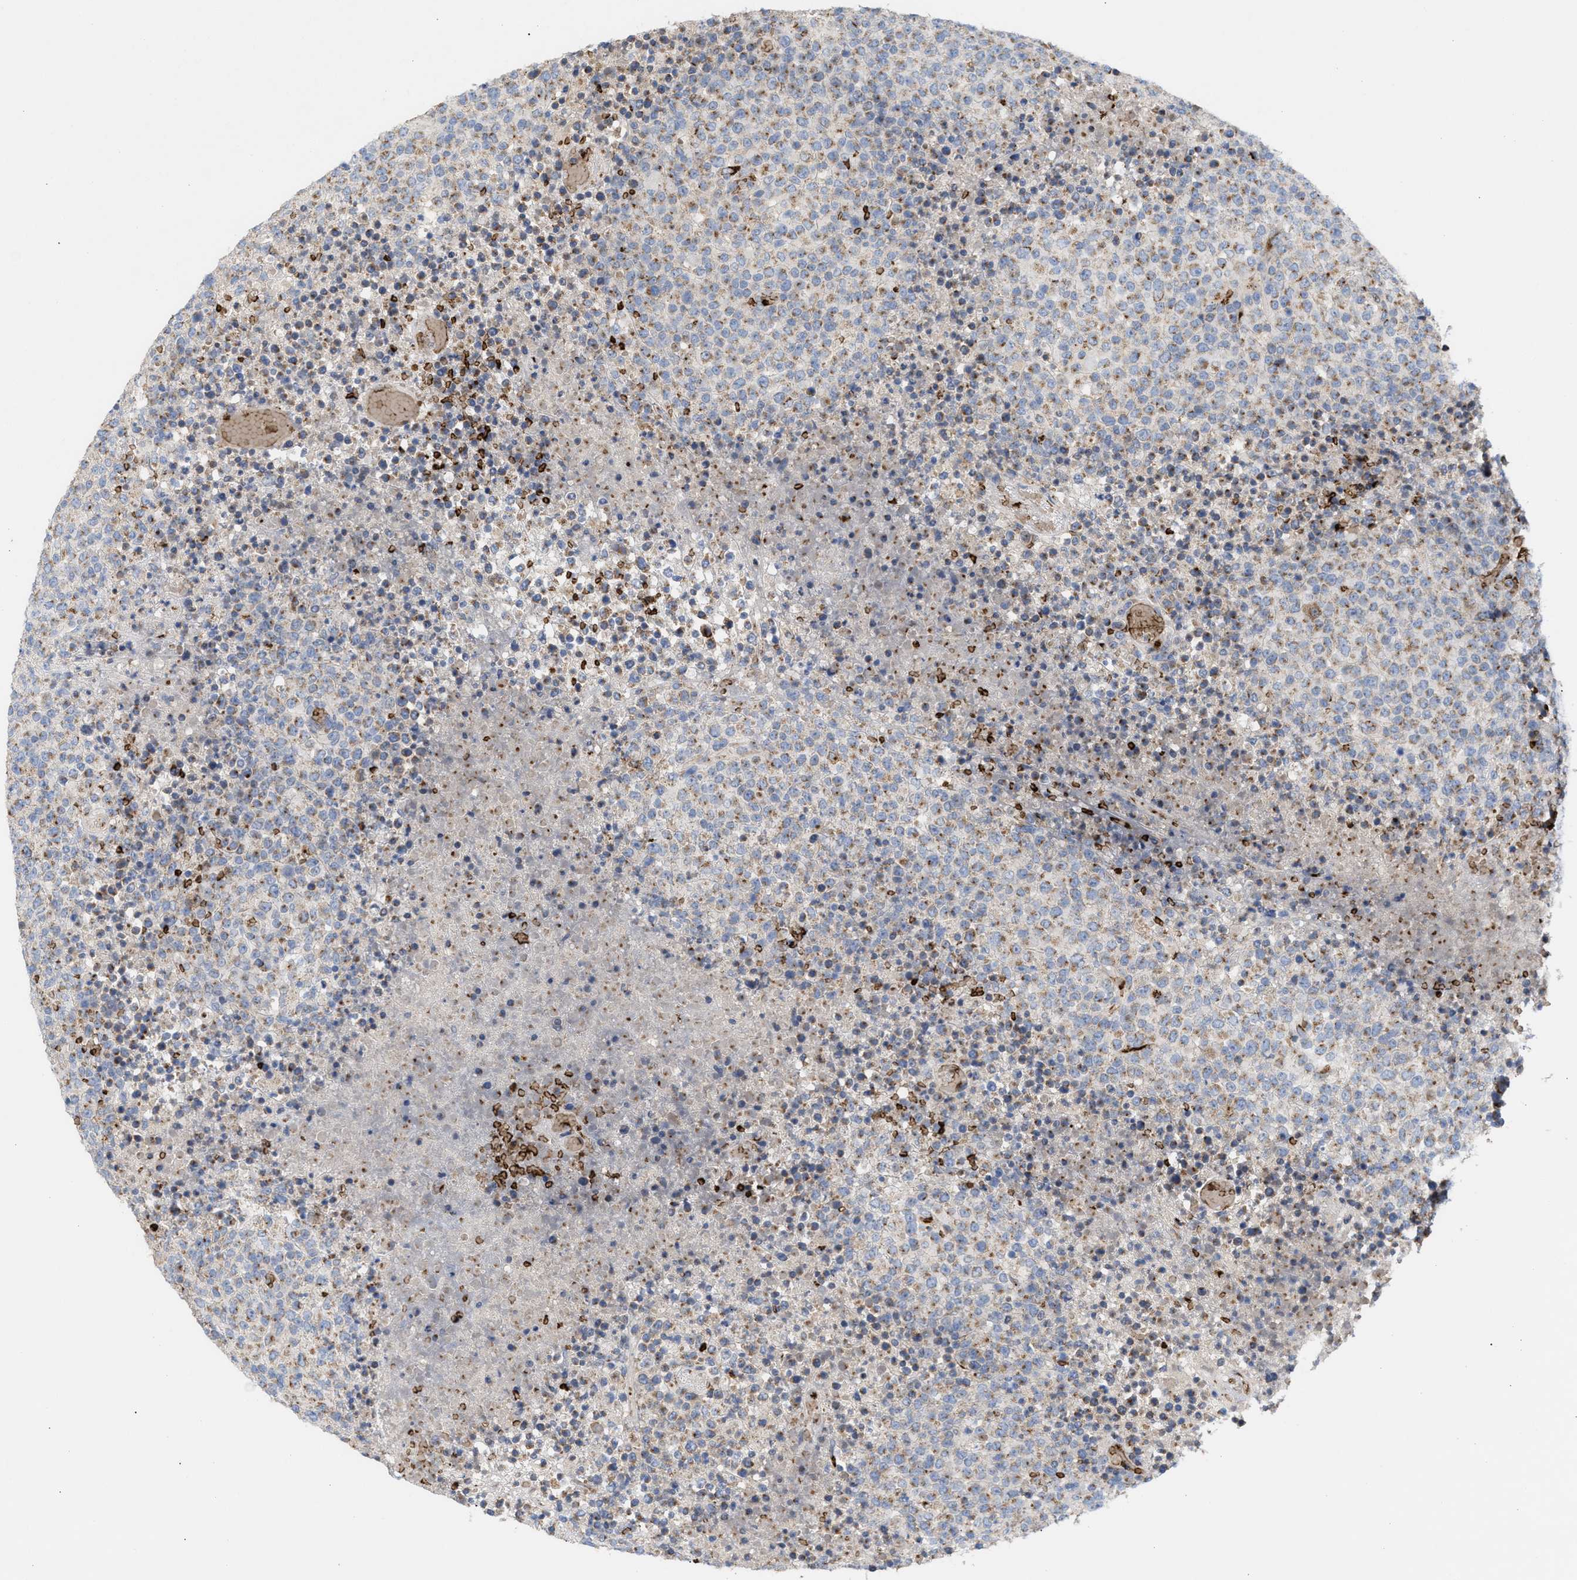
{"staining": {"intensity": "moderate", "quantity": ">75%", "location": "cytoplasmic/membranous"}, "tissue": "lymphoma", "cell_type": "Tumor cells", "image_type": "cancer", "snomed": [{"axis": "morphology", "description": "Malignant lymphoma, non-Hodgkin's type, High grade"}, {"axis": "topography", "description": "Lymph node"}], "caption": "This image reveals IHC staining of human high-grade malignant lymphoma, non-Hodgkin's type, with medium moderate cytoplasmic/membranous expression in about >75% of tumor cells.", "gene": "CCL2", "patient": {"sex": "male", "age": 13}}